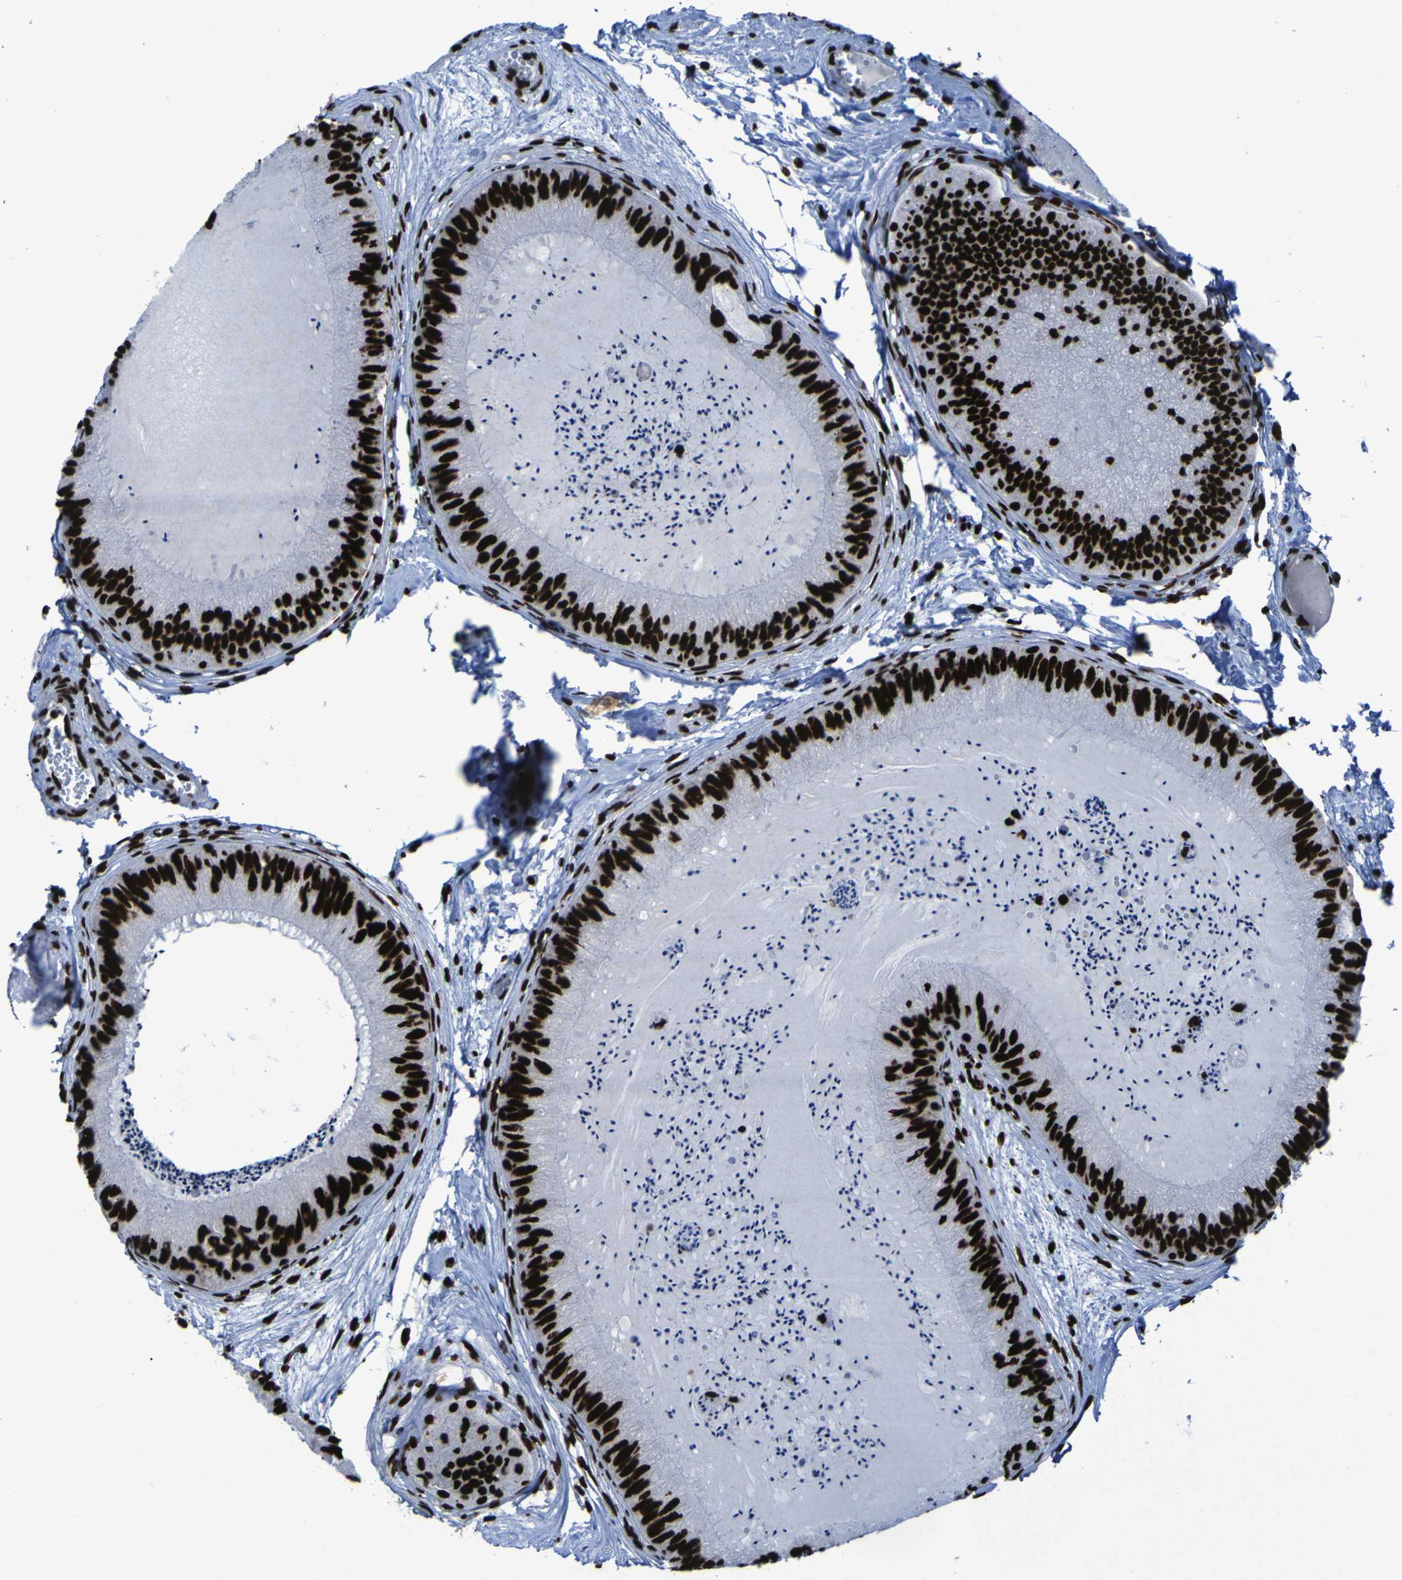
{"staining": {"intensity": "strong", "quantity": ">75%", "location": "nuclear"}, "tissue": "epididymis", "cell_type": "Glandular cells", "image_type": "normal", "snomed": [{"axis": "morphology", "description": "Normal tissue, NOS"}, {"axis": "topography", "description": "Epididymis"}], "caption": "Protein expression analysis of normal human epididymis reveals strong nuclear expression in approximately >75% of glandular cells.", "gene": "NPM1", "patient": {"sex": "male", "age": 31}}